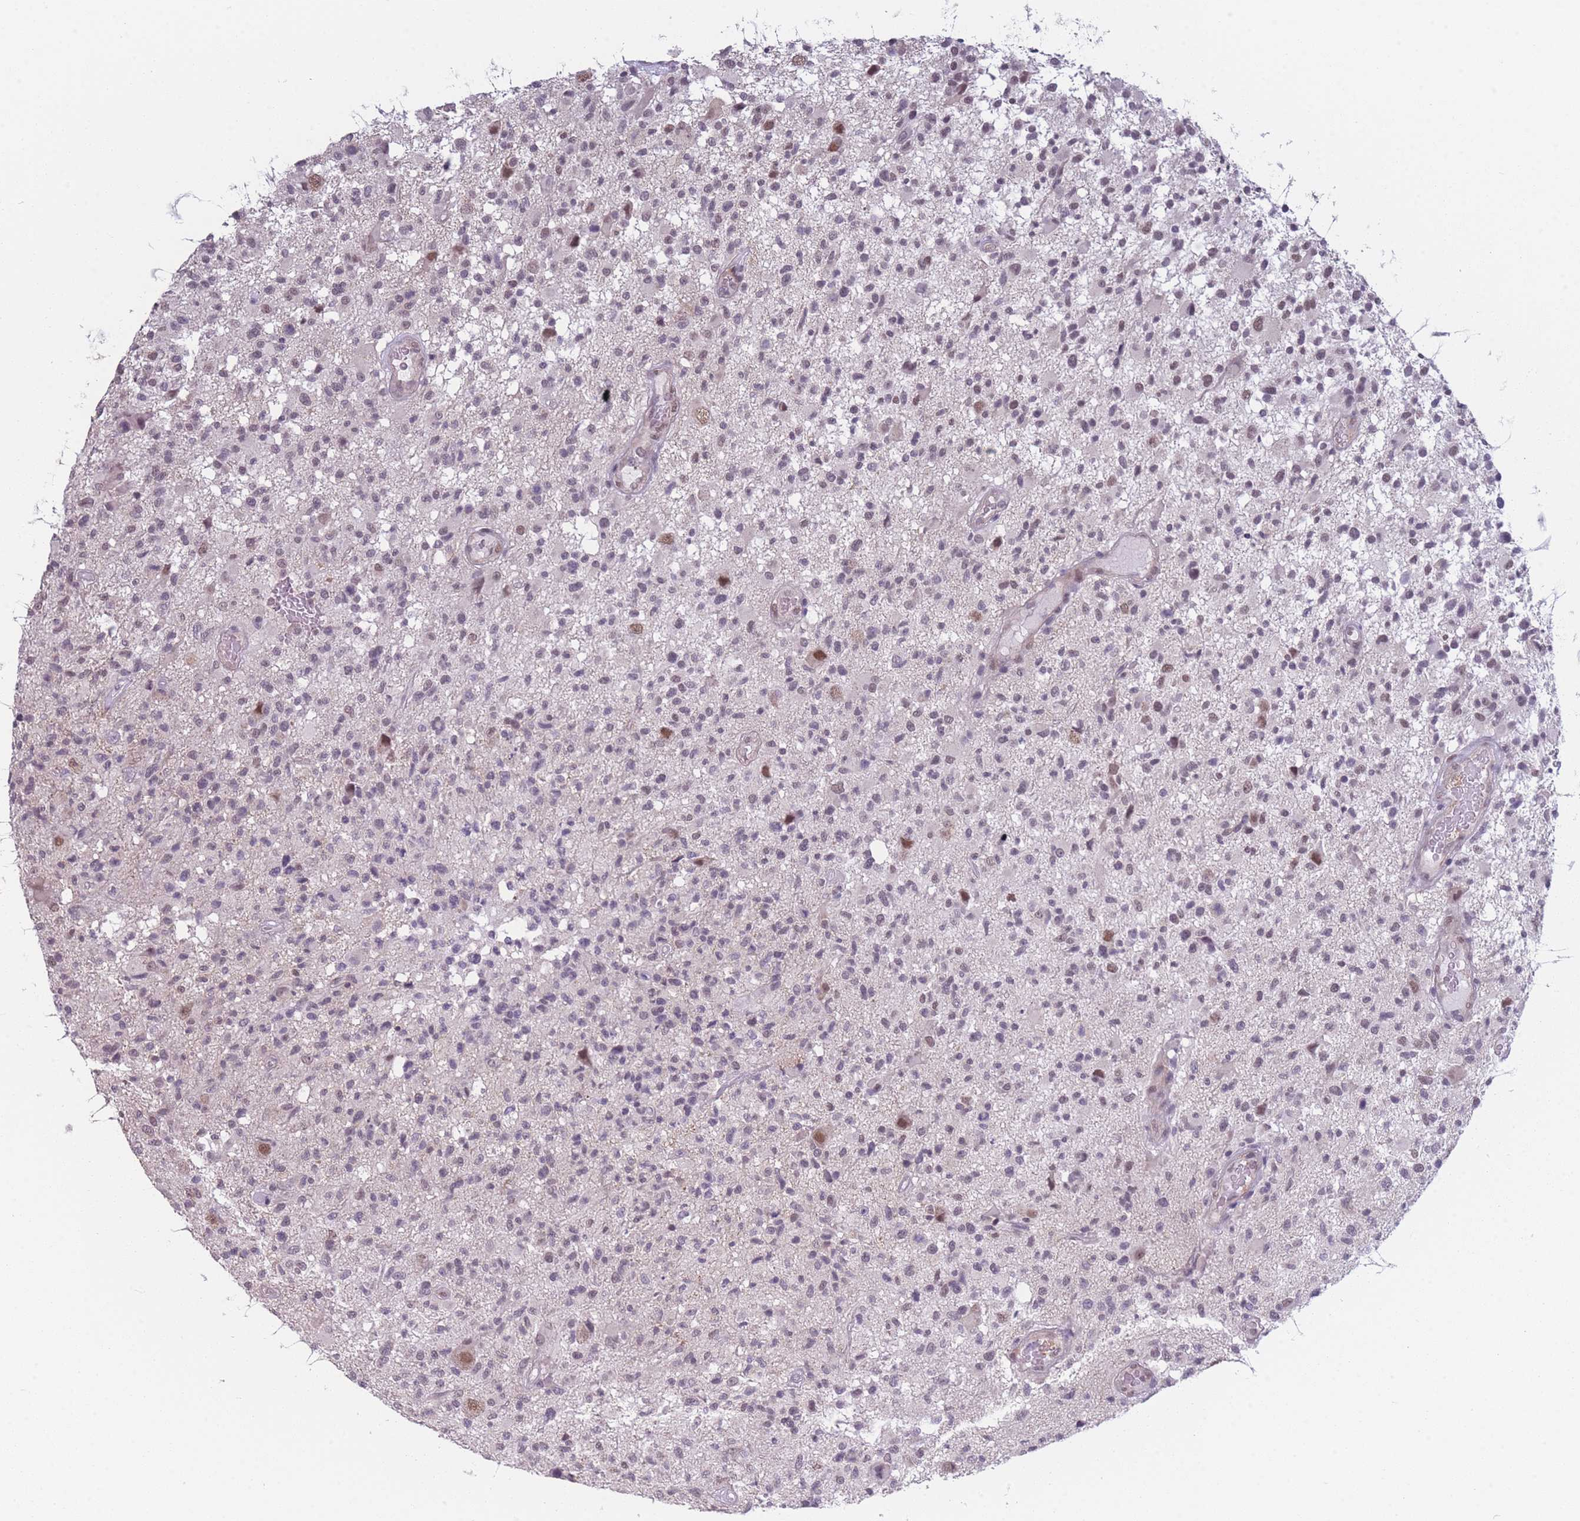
{"staining": {"intensity": "moderate", "quantity": "<25%", "location": "nuclear"}, "tissue": "glioma", "cell_type": "Tumor cells", "image_type": "cancer", "snomed": [{"axis": "morphology", "description": "Glioma, malignant, High grade"}, {"axis": "morphology", "description": "Glioblastoma, NOS"}, {"axis": "topography", "description": "Brain"}], "caption": "Approximately <25% of tumor cells in human glioblastoma show moderate nuclear protein positivity as visualized by brown immunohistochemical staining.", "gene": "SIN3B", "patient": {"sex": "male", "age": 60}}